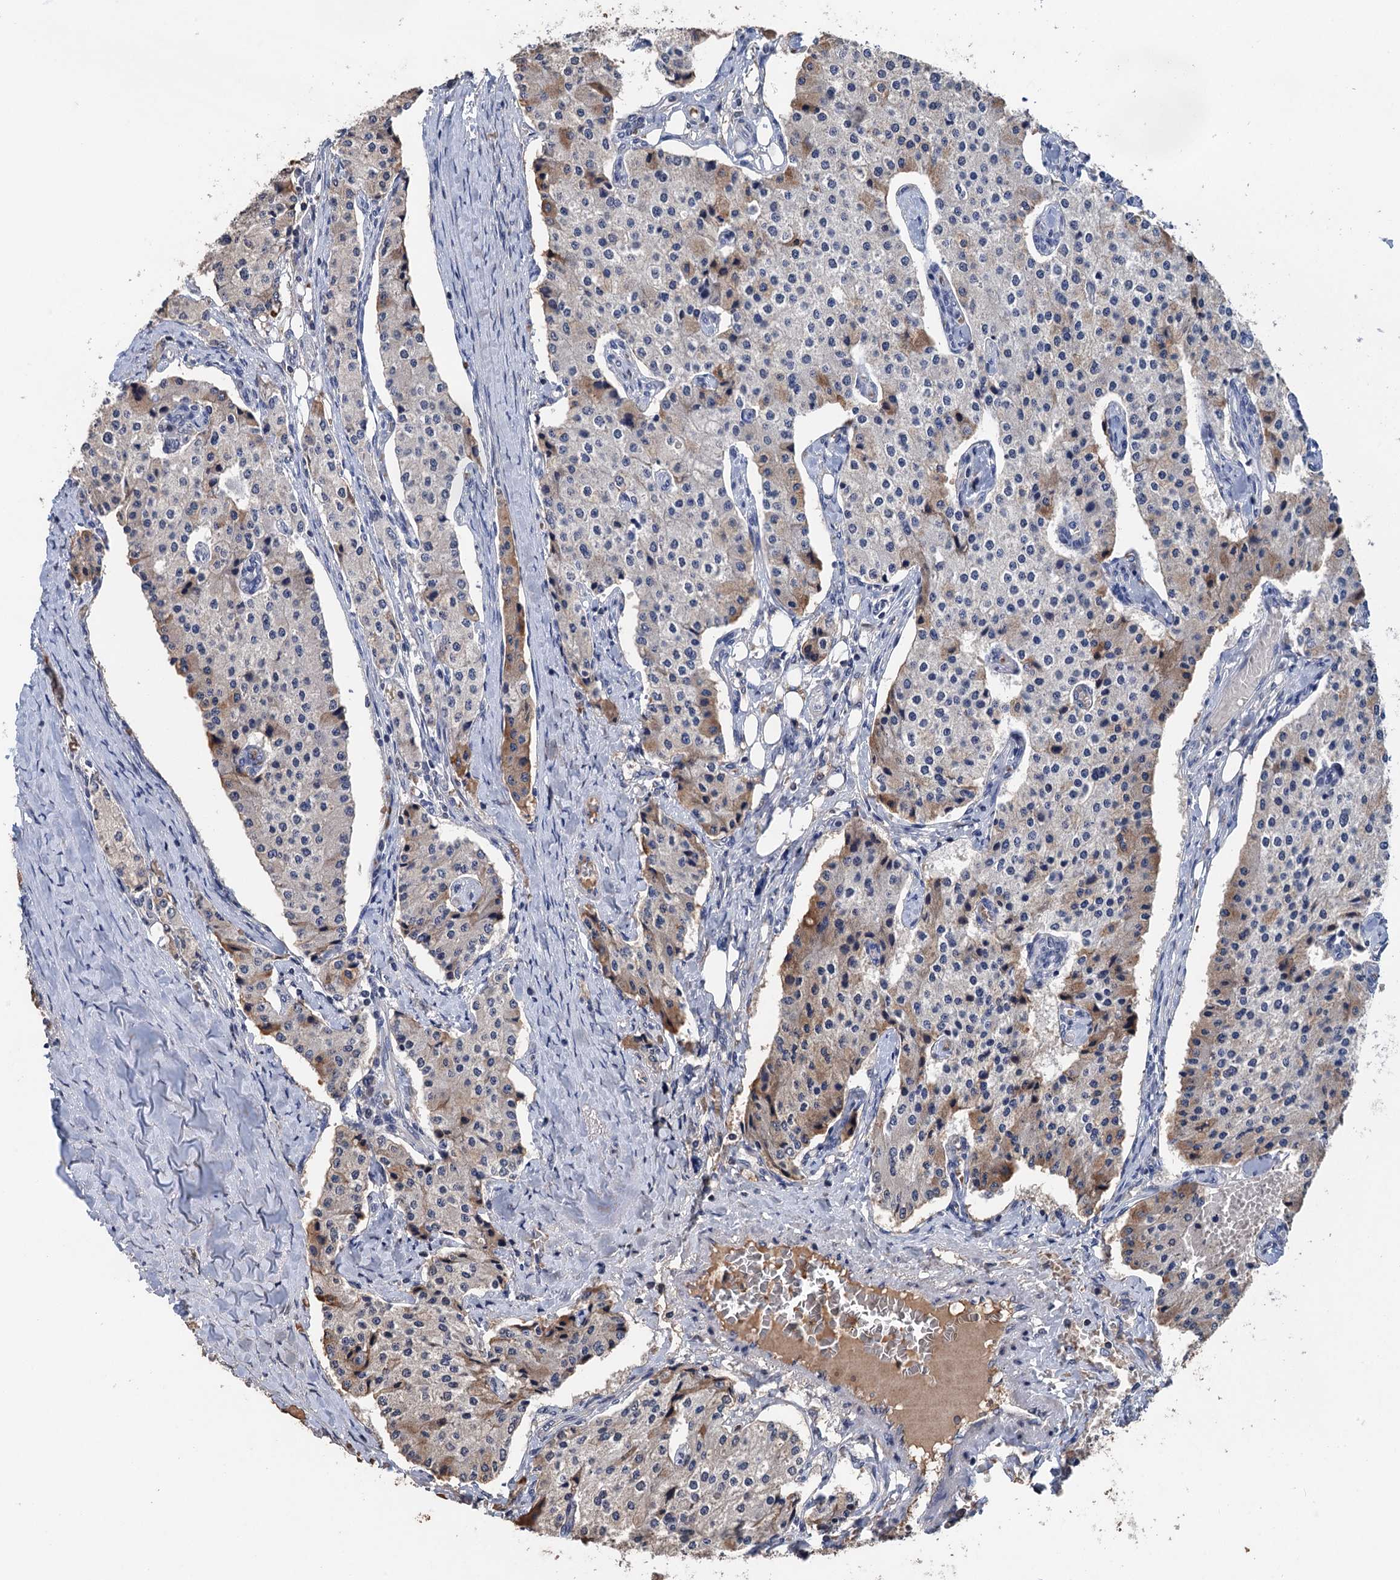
{"staining": {"intensity": "moderate", "quantity": "25%-75%", "location": "cytoplasmic/membranous"}, "tissue": "carcinoid", "cell_type": "Tumor cells", "image_type": "cancer", "snomed": [{"axis": "morphology", "description": "Carcinoid, malignant, NOS"}, {"axis": "topography", "description": "Colon"}], "caption": "IHC histopathology image of carcinoid (malignant) stained for a protein (brown), which displays medium levels of moderate cytoplasmic/membranous positivity in approximately 25%-75% of tumor cells.", "gene": "ART5", "patient": {"sex": "female", "age": 52}}